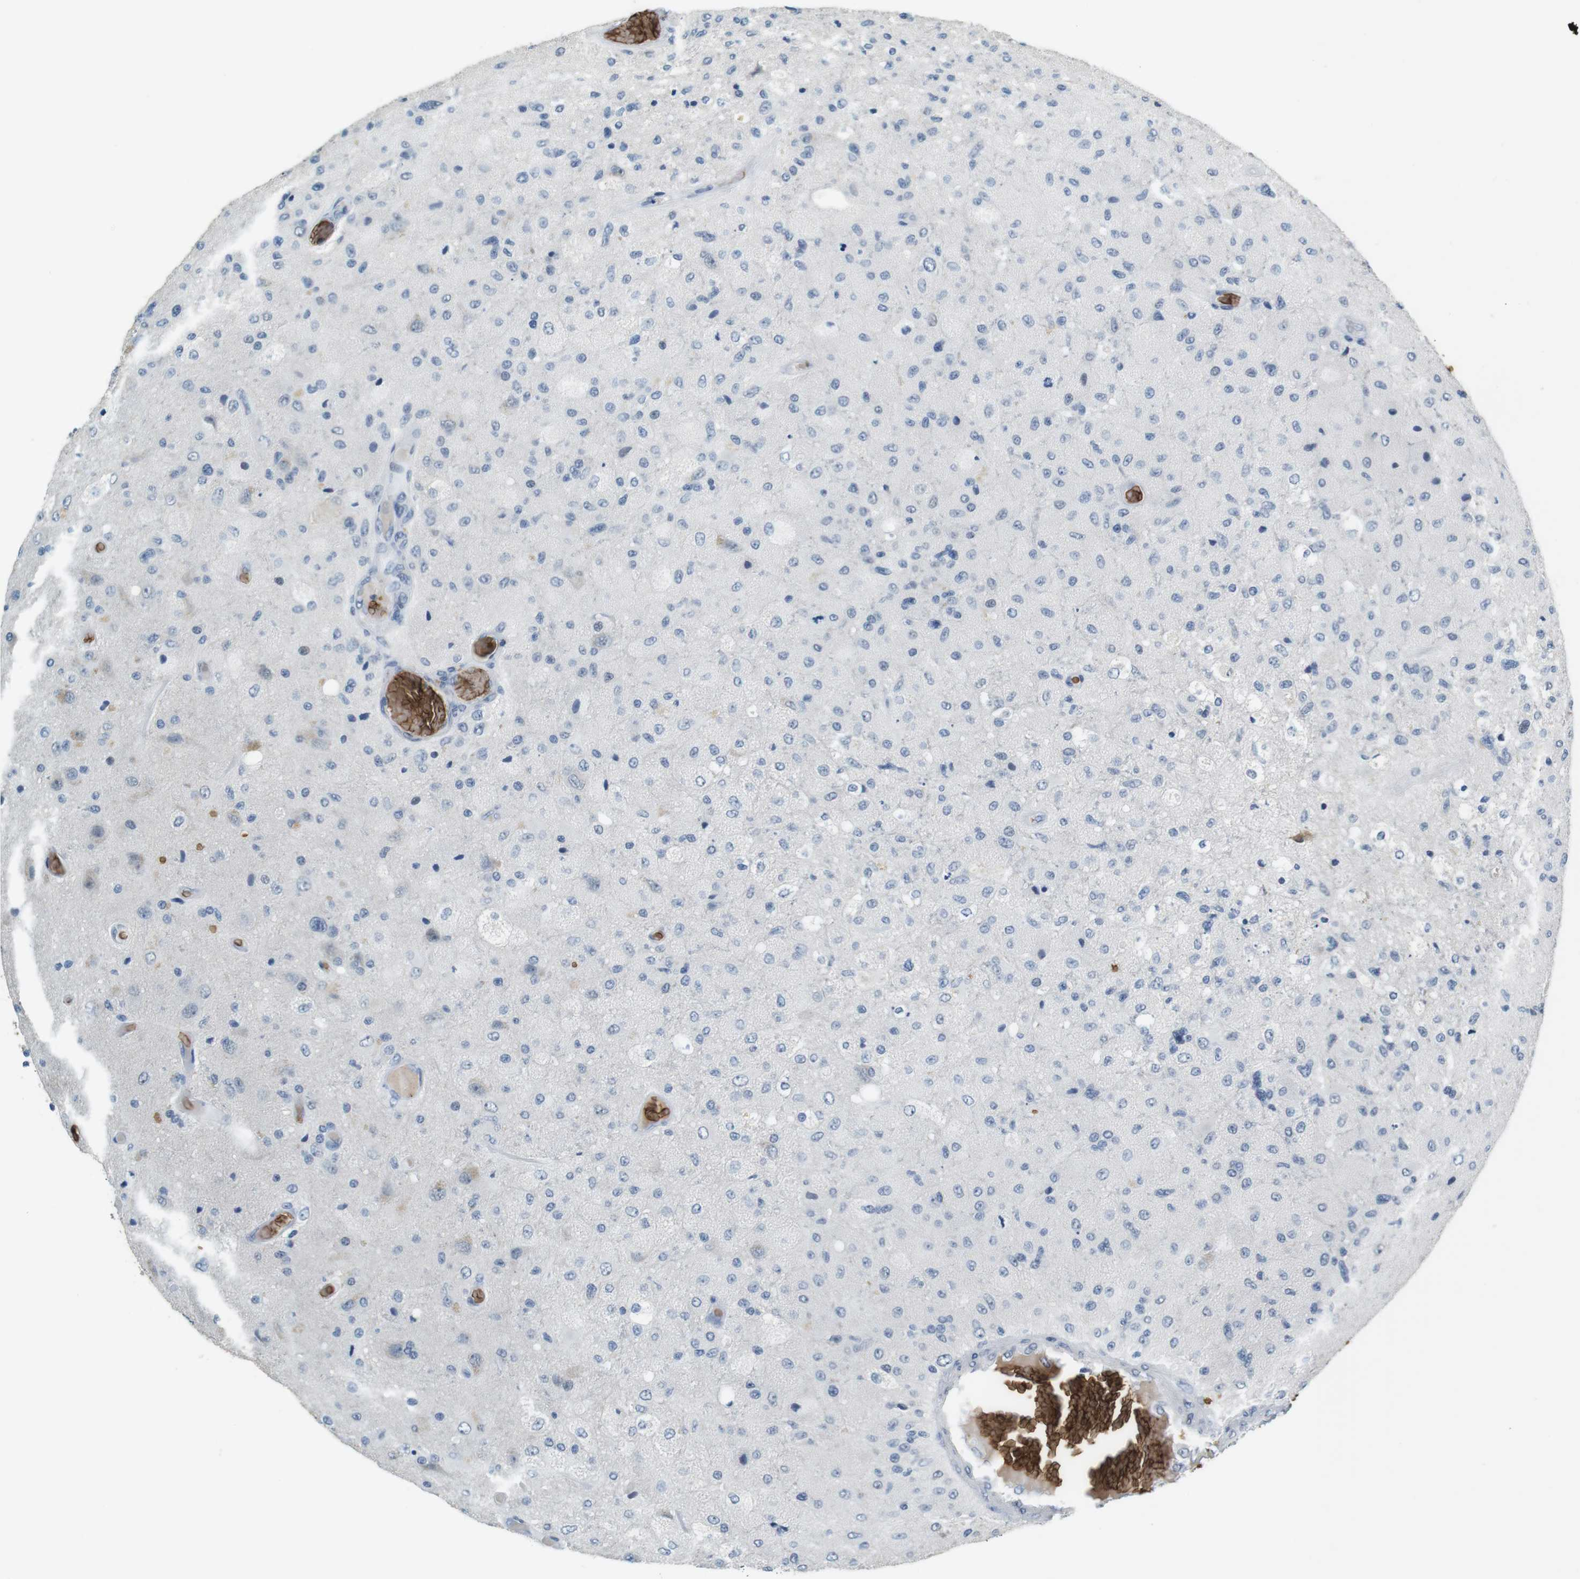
{"staining": {"intensity": "negative", "quantity": "none", "location": "none"}, "tissue": "glioma", "cell_type": "Tumor cells", "image_type": "cancer", "snomed": [{"axis": "morphology", "description": "Normal tissue, NOS"}, {"axis": "morphology", "description": "Glioma, malignant, High grade"}, {"axis": "topography", "description": "Cerebral cortex"}], "caption": "Image shows no significant protein staining in tumor cells of malignant glioma (high-grade). (Stains: DAB (3,3'-diaminobenzidine) IHC with hematoxylin counter stain, Microscopy: brightfield microscopy at high magnification).", "gene": "SLC4A1", "patient": {"sex": "male", "age": 77}}